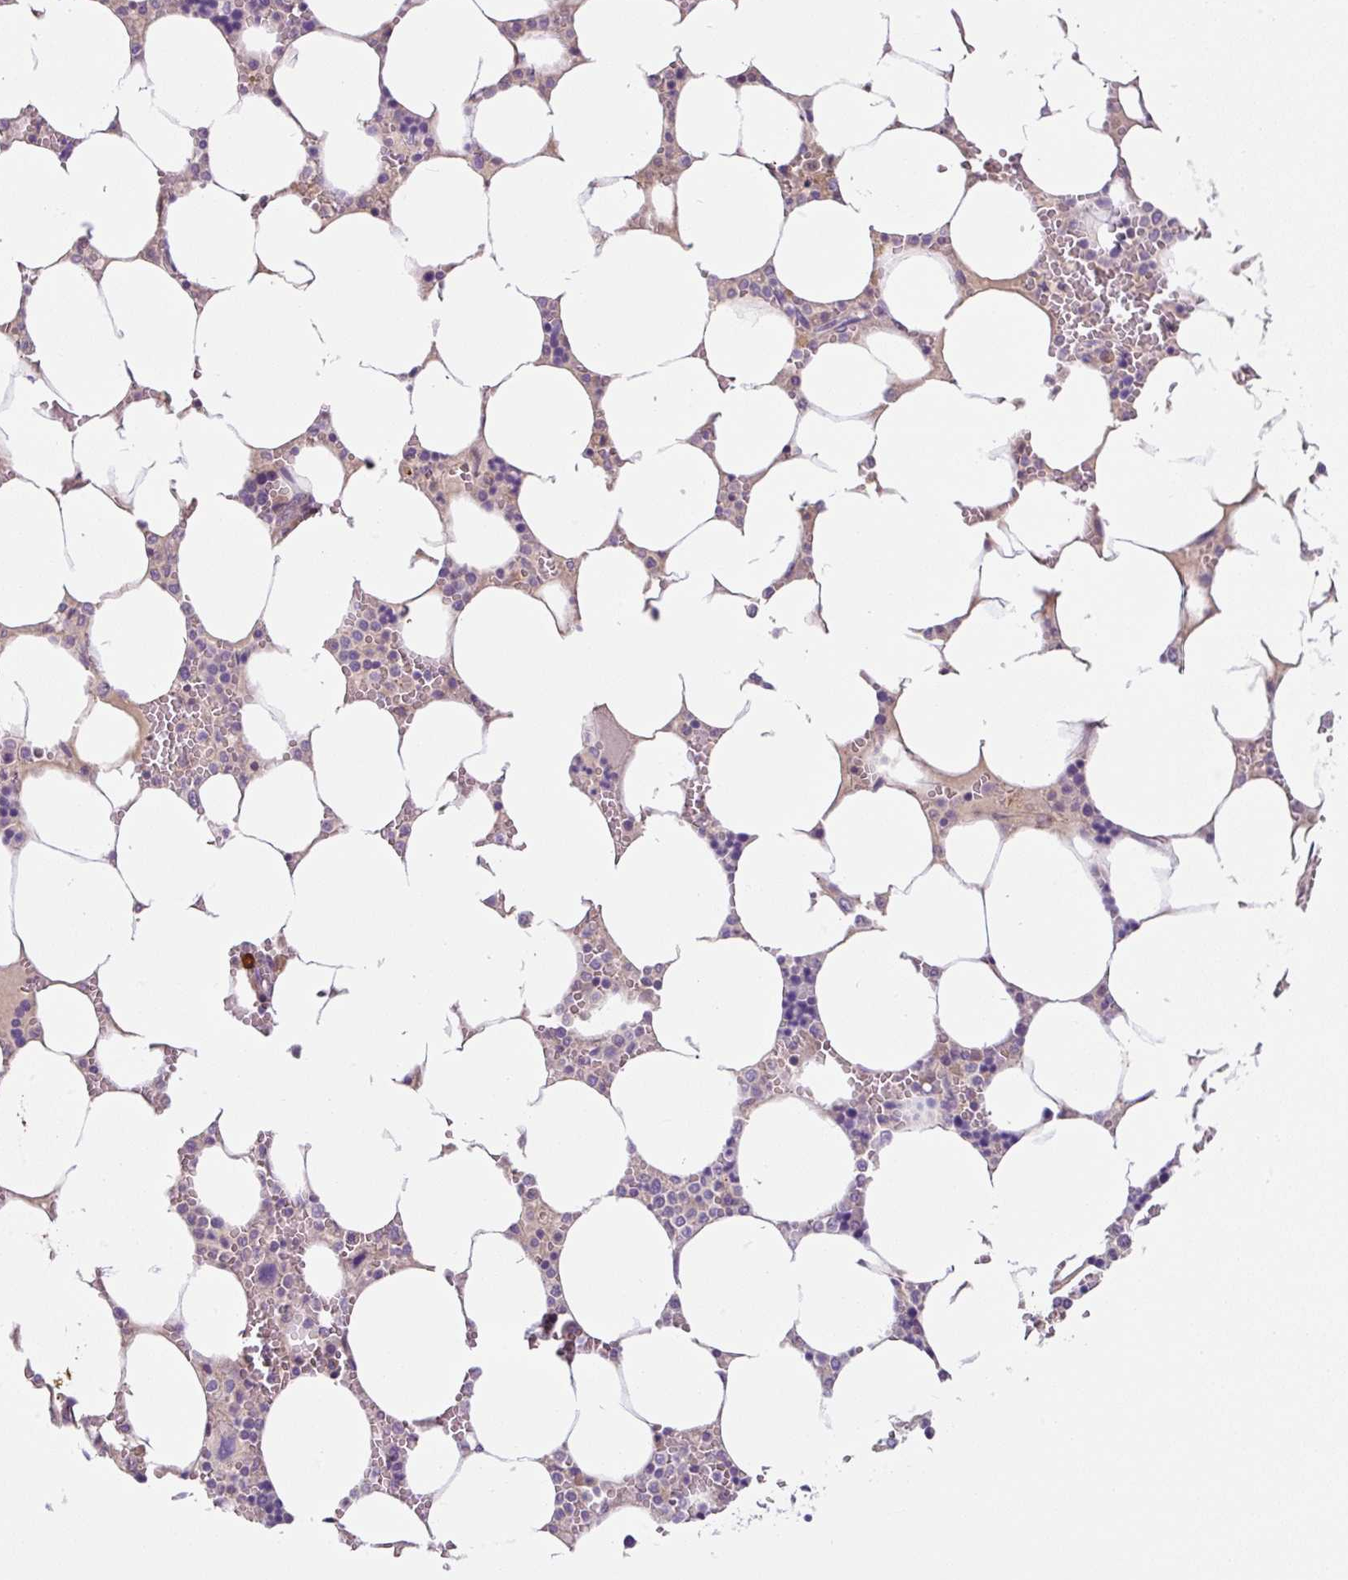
{"staining": {"intensity": "negative", "quantity": "none", "location": "none"}, "tissue": "bone marrow", "cell_type": "Hematopoietic cells", "image_type": "normal", "snomed": [{"axis": "morphology", "description": "Normal tissue, NOS"}, {"axis": "topography", "description": "Bone marrow"}], "caption": "A high-resolution photomicrograph shows immunohistochemistry staining of unremarkable bone marrow, which demonstrates no significant expression in hematopoietic cells. (Immunohistochemistry, brightfield microscopy, high magnification).", "gene": "PRKAA2", "patient": {"sex": "male", "age": 64}}